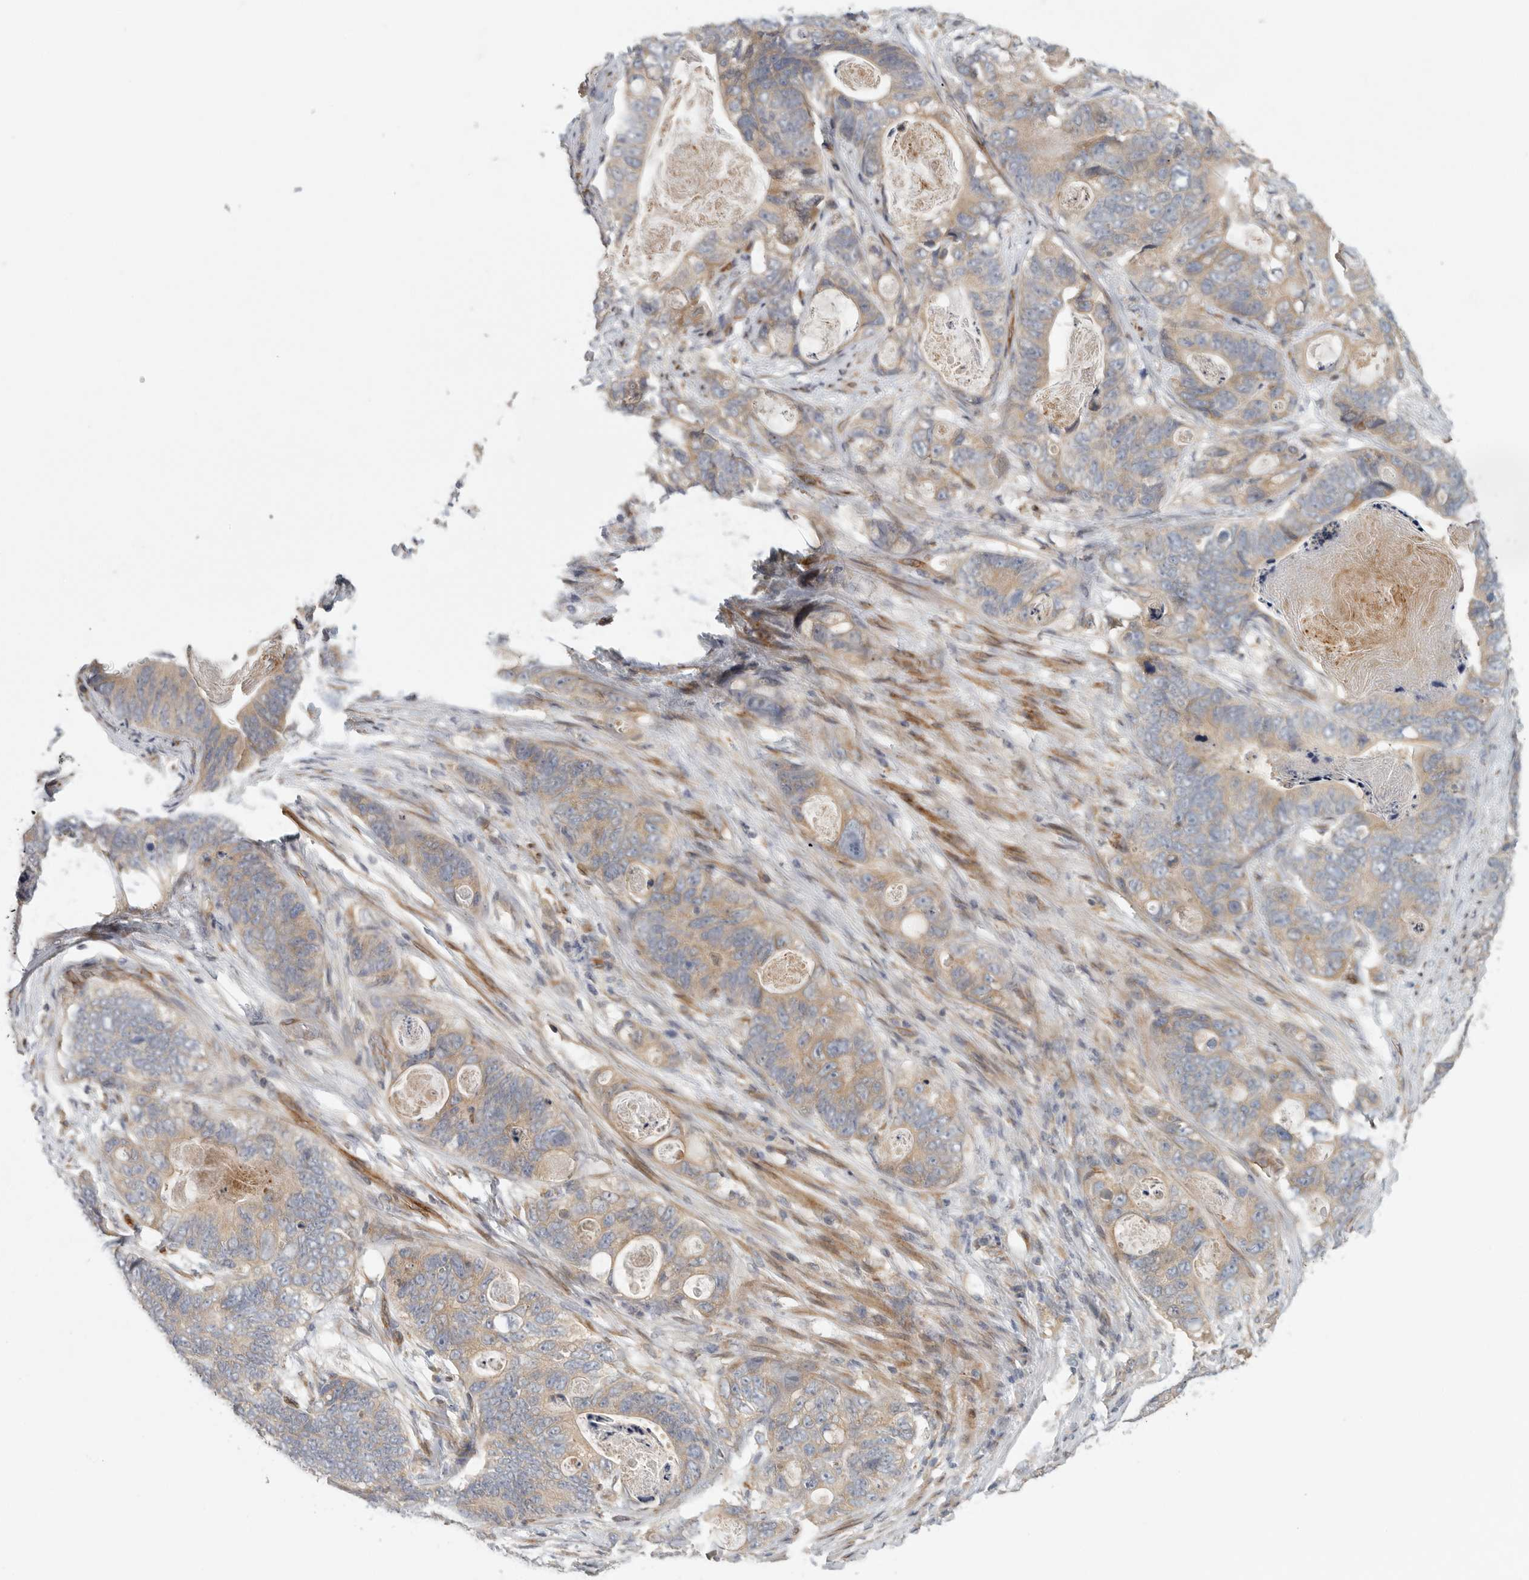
{"staining": {"intensity": "weak", "quantity": ">75%", "location": "cytoplasmic/membranous"}, "tissue": "stomach cancer", "cell_type": "Tumor cells", "image_type": "cancer", "snomed": [{"axis": "morphology", "description": "Normal tissue, NOS"}, {"axis": "morphology", "description": "Adenocarcinoma, NOS"}, {"axis": "topography", "description": "Stomach"}], "caption": "This image shows IHC staining of stomach cancer (adenocarcinoma), with low weak cytoplasmic/membranous positivity in about >75% of tumor cells.", "gene": "BCAP29", "patient": {"sex": "female", "age": 89}}